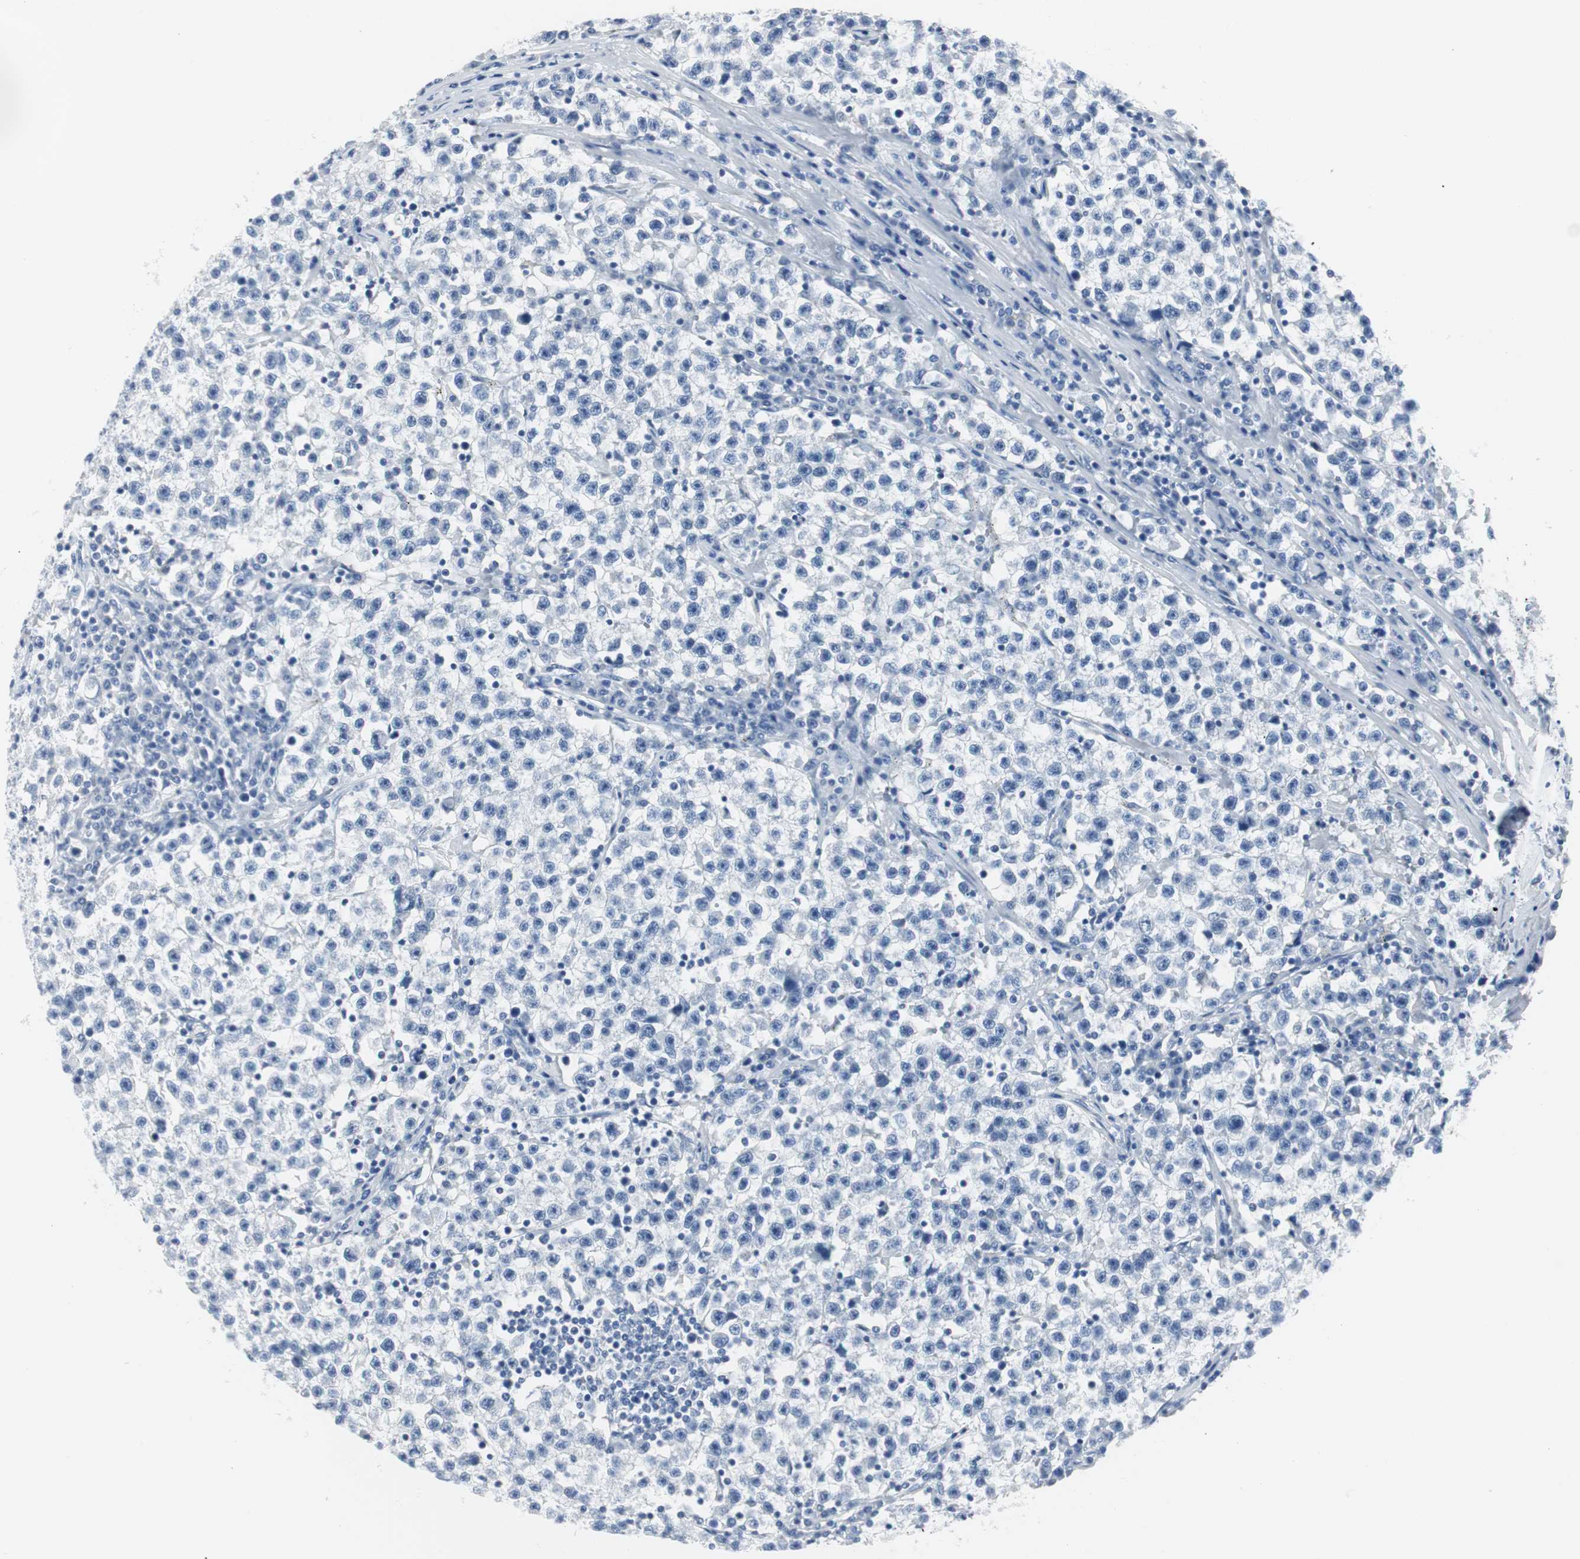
{"staining": {"intensity": "negative", "quantity": "none", "location": "none"}, "tissue": "testis cancer", "cell_type": "Tumor cells", "image_type": "cancer", "snomed": [{"axis": "morphology", "description": "Seminoma, NOS"}, {"axis": "topography", "description": "Testis"}], "caption": "High magnification brightfield microscopy of seminoma (testis) stained with DAB (3,3'-diaminobenzidine) (brown) and counterstained with hematoxylin (blue): tumor cells show no significant expression.", "gene": "GAP43", "patient": {"sex": "male", "age": 22}}